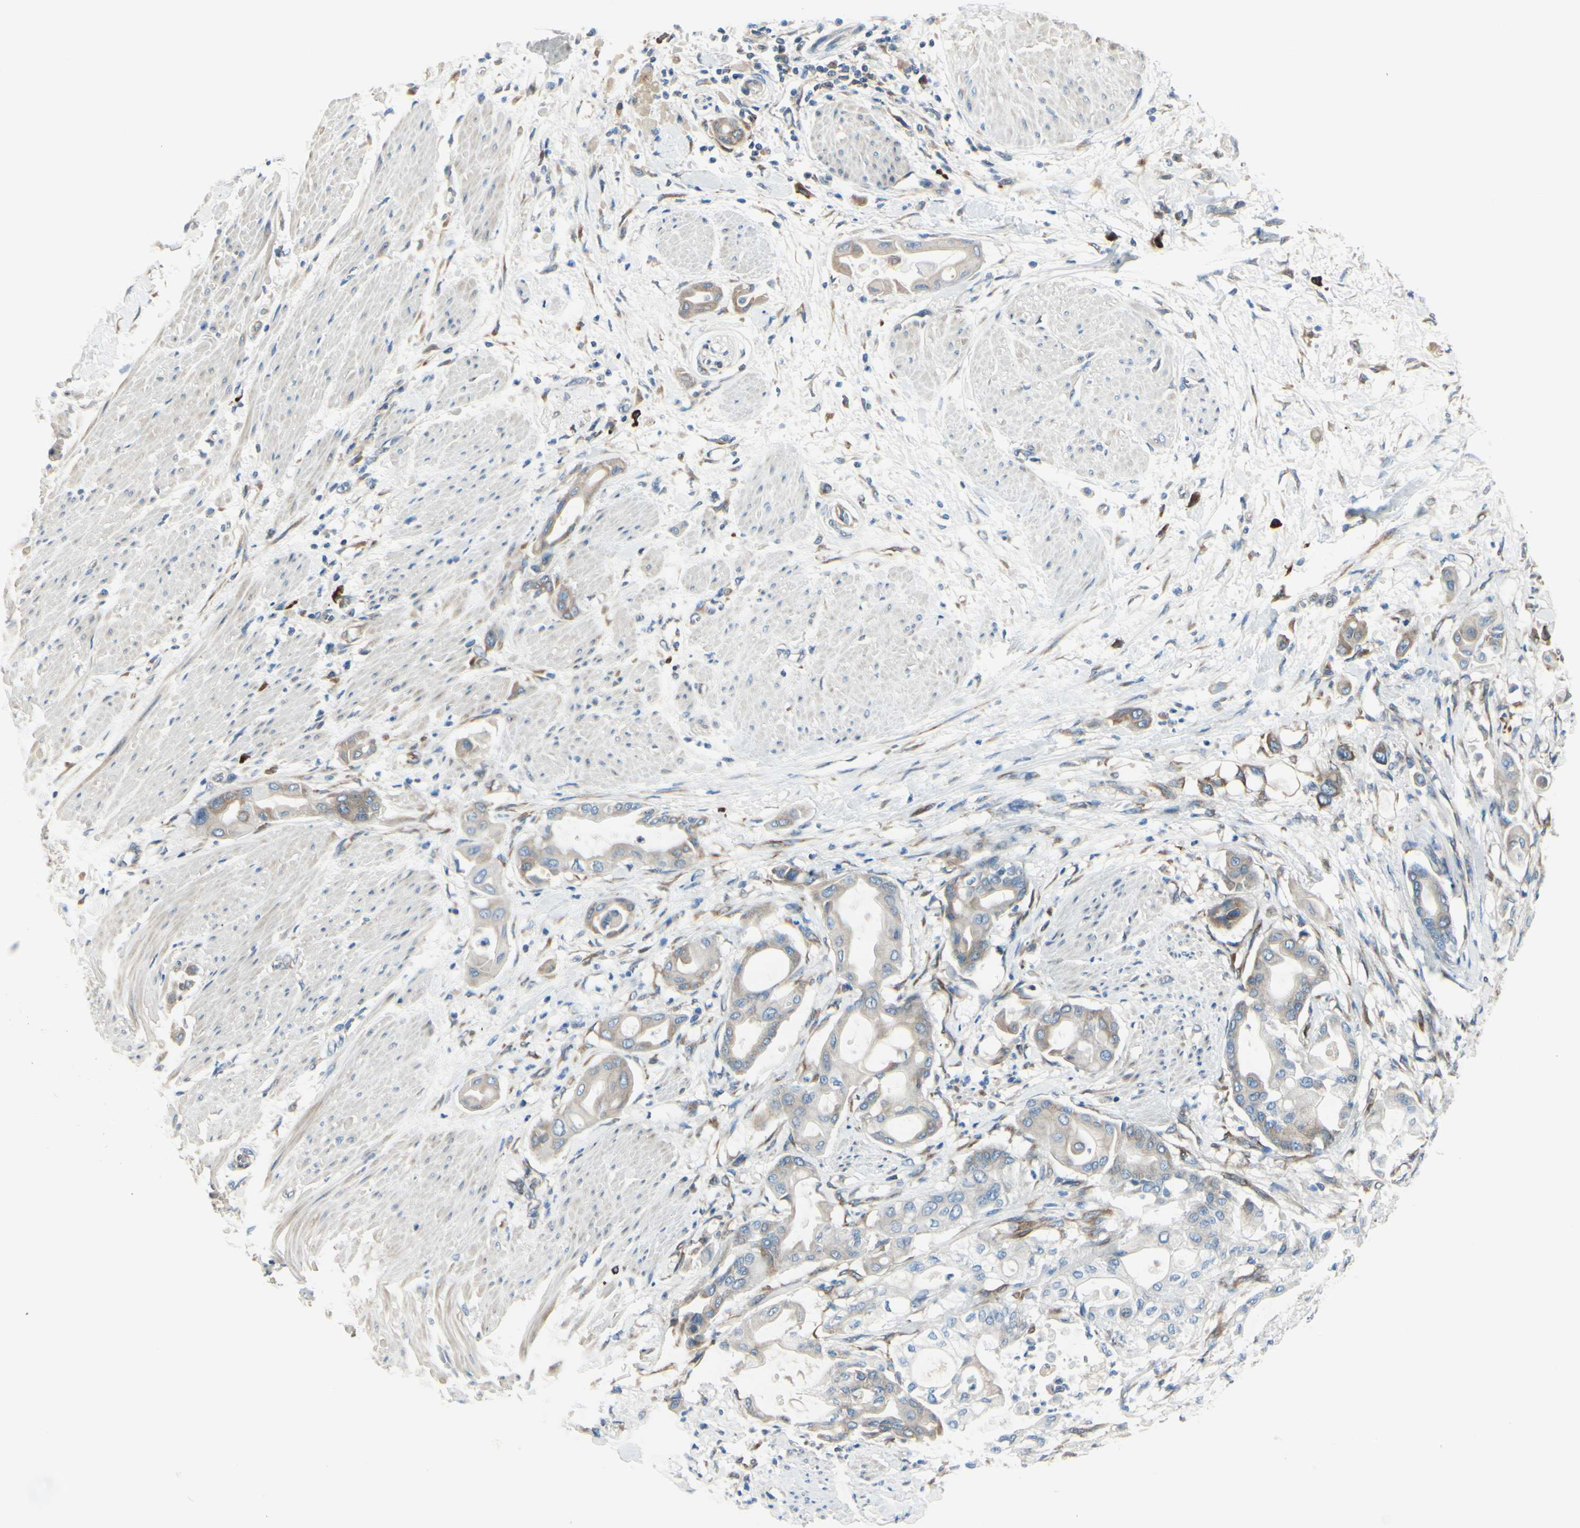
{"staining": {"intensity": "weak", "quantity": ">75%", "location": "cytoplasmic/membranous"}, "tissue": "pancreatic cancer", "cell_type": "Tumor cells", "image_type": "cancer", "snomed": [{"axis": "morphology", "description": "Adenocarcinoma, NOS"}, {"axis": "morphology", "description": "Adenocarcinoma, metastatic, NOS"}, {"axis": "topography", "description": "Lymph node"}, {"axis": "topography", "description": "Pancreas"}, {"axis": "topography", "description": "Duodenum"}], "caption": "An image showing weak cytoplasmic/membranous positivity in about >75% of tumor cells in pancreatic cancer (adenocarcinoma), as visualized by brown immunohistochemical staining.", "gene": "SELENOS", "patient": {"sex": "female", "age": 64}}